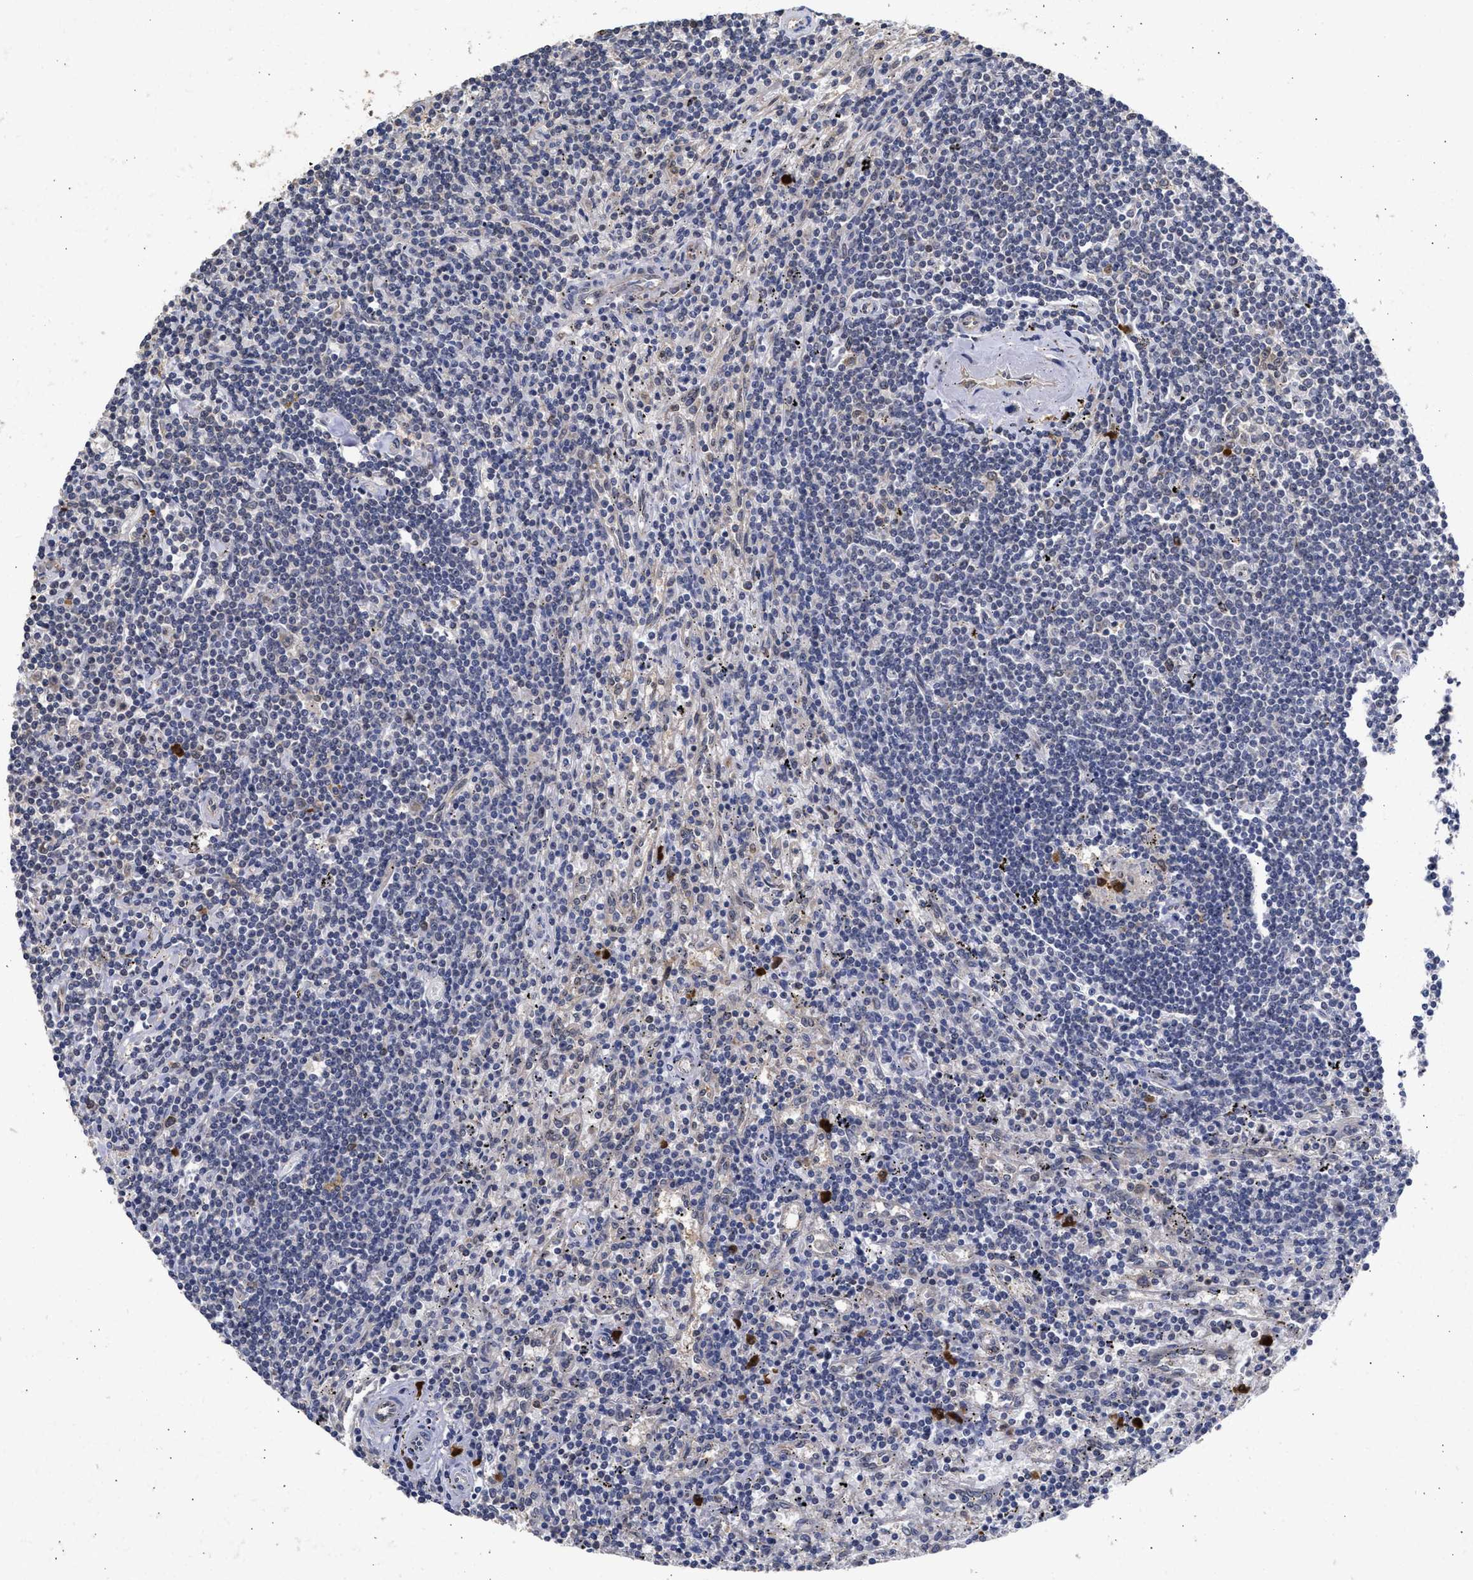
{"staining": {"intensity": "negative", "quantity": "none", "location": "none"}, "tissue": "lymphoma", "cell_type": "Tumor cells", "image_type": "cancer", "snomed": [{"axis": "morphology", "description": "Malignant lymphoma, non-Hodgkin's type, Low grade"}, {"axis": "topography", "description": "Spleen"}], "caption": "Tumor cells show no significant expression in lymphoma.", "gene": "DNAJC1", "patient": {"sex": "male", "age": 76}}